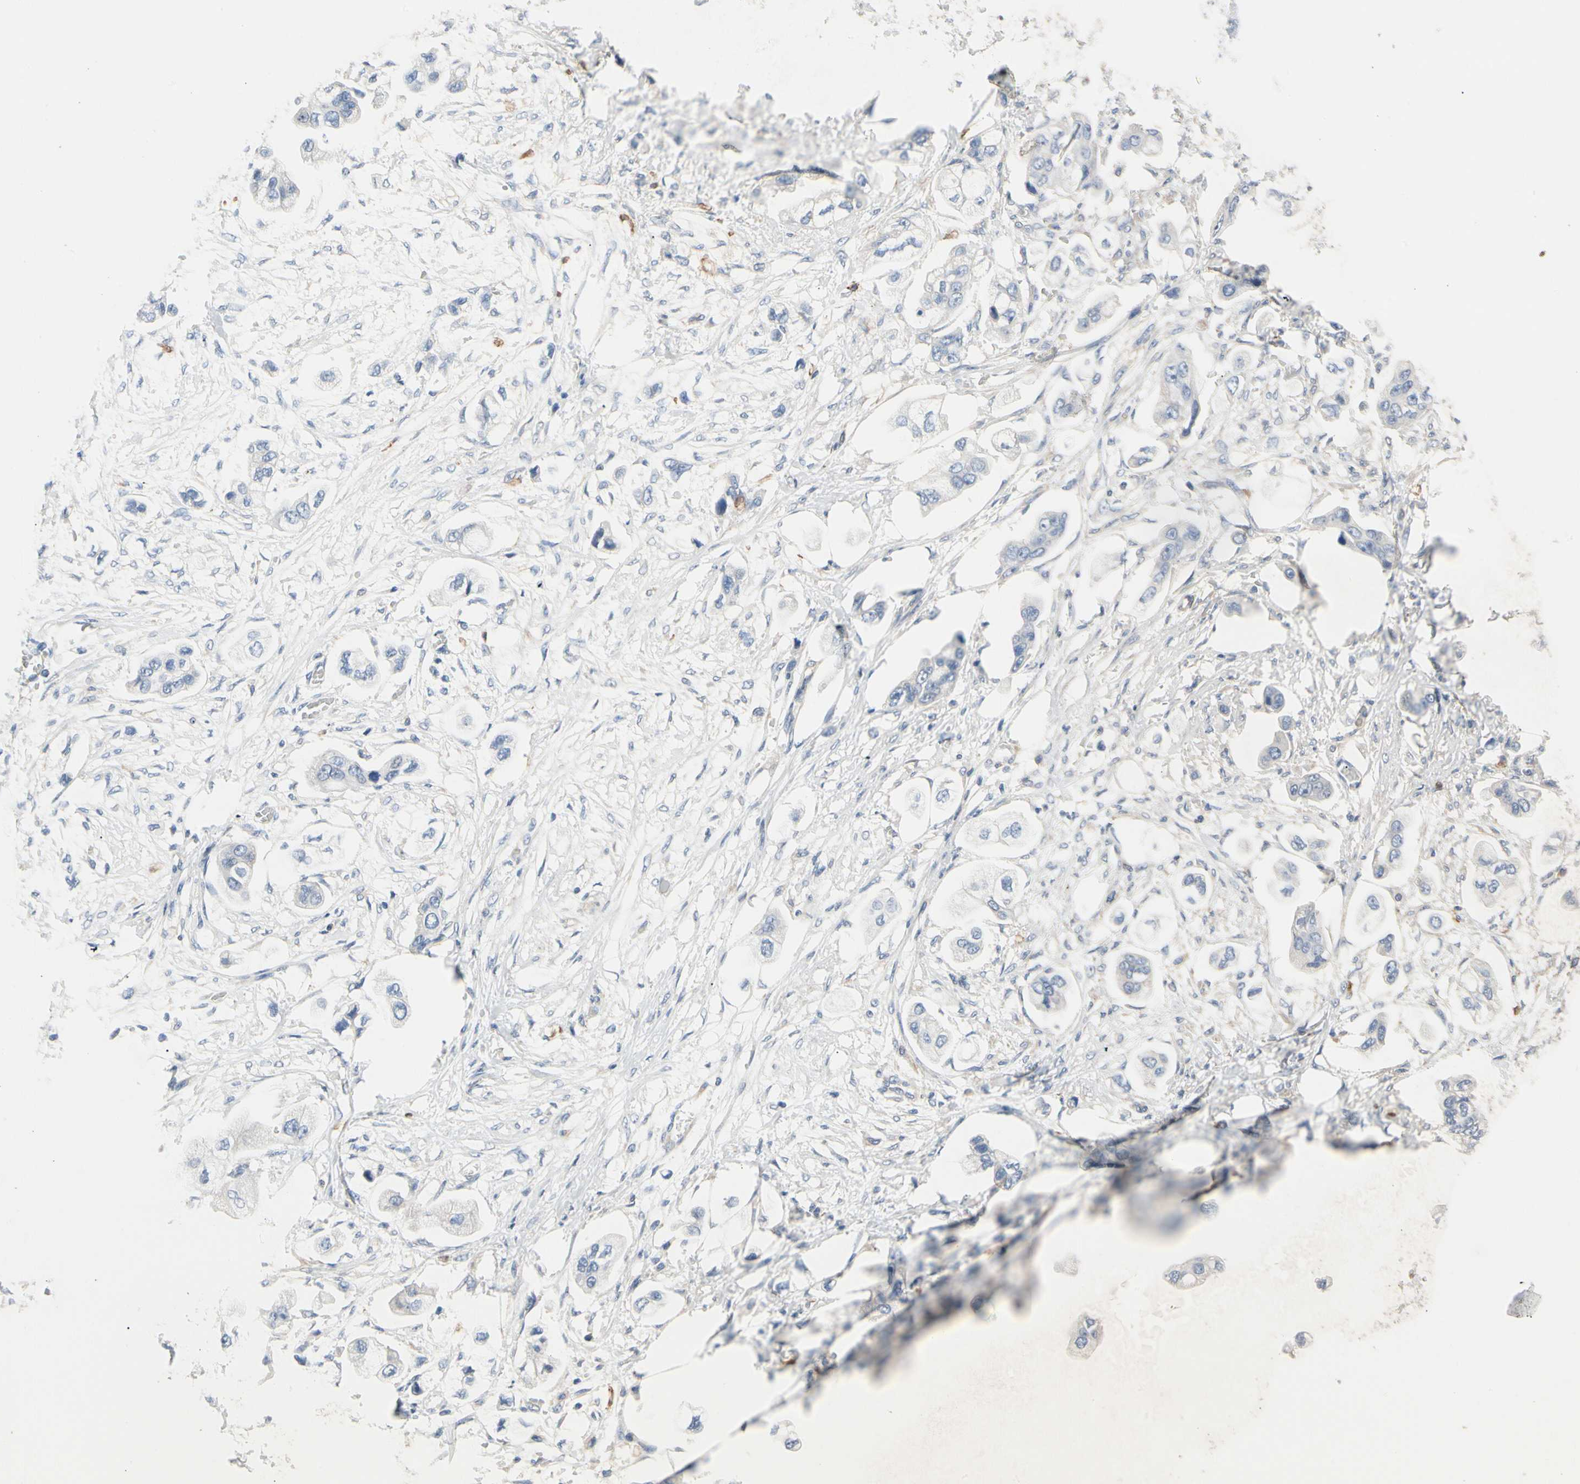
{"staining": {"intensity": "negative", "quantity": "none", "location": "none"}, "tissue": "stomach cancer", "cell_type": "Tumor cells", "image_type": "cancer", "snomed": [{"axis": "morphology", "description": "Adenocarcinoma, NOS"}, {"axis": "topography", "description": "Stomach"}], "caption": "DAB (3,3'-diaminobenzidine) immunohistochemical staining of adenocarcinoma (stomach) shows no significant positivity in tumor cells.", "gene": "BBOX1", "patient": {"sex": "male", "age": 62}}